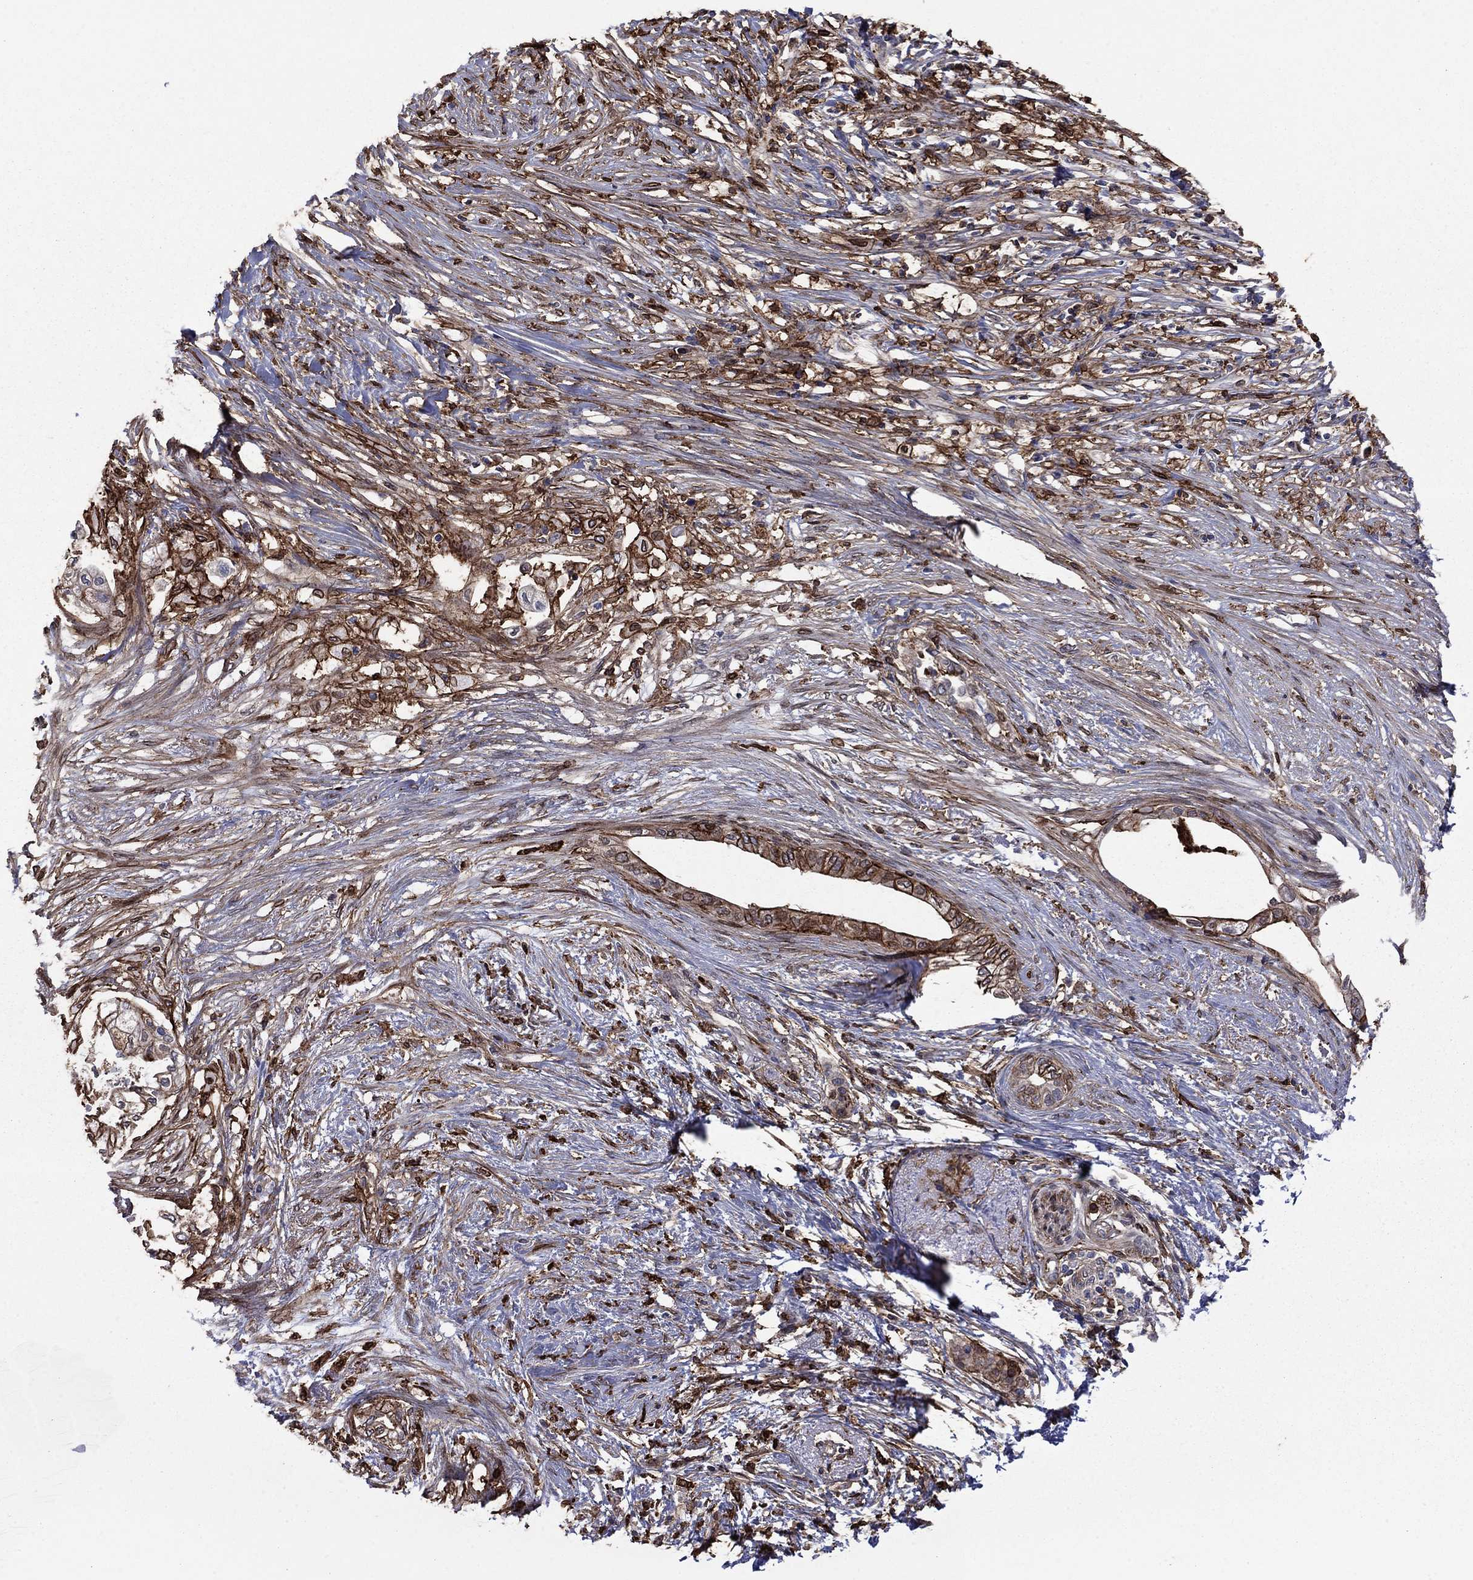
{"staining": {"intensity": "strong", "quantity": "<25%", "location": "cytoplasmic/membranous"}, "tissue": "pancreatic cancer", "cell_type": "Tumor cells", "image_type": "cancer", "snomed": [{"axis": "morphology", "description": "Normal tissue, NOS"}, {"axis": "morphology", "description": "Adenocarcinoma, NOS"}, {"axis": "topography", "description": "Pancreas"}, {"axis": "topography", "description": "Duodenum"}], "caption": "Human adenocarcinoma (pancreatic) stained with a brown dye shows strong cytoplasmic/membranous positive staining in approximately <25% of tumor cells.", "gene": "PLAU", "patient": {"sex": "female", "age": 60}}